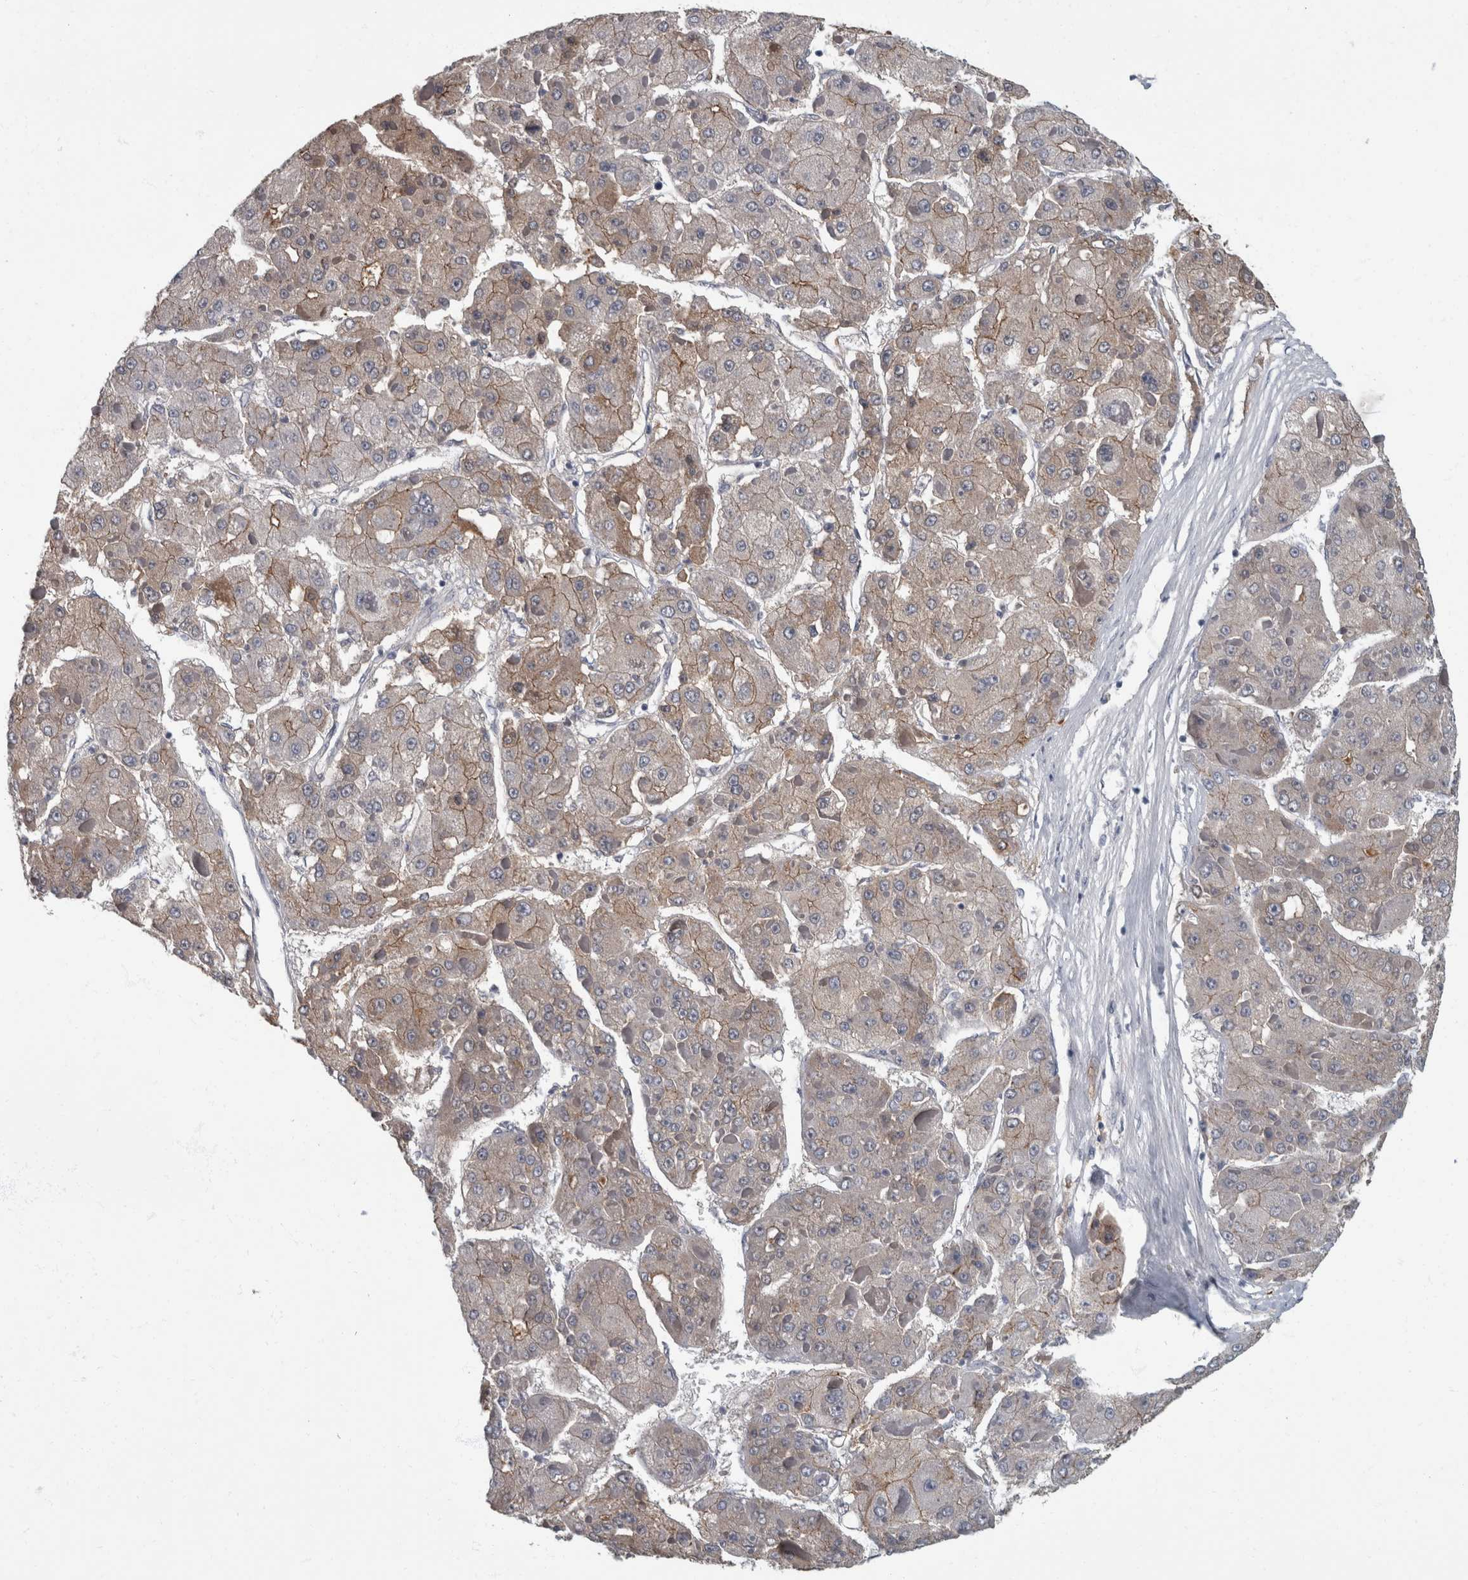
{"staining": {"intensity": "weak", "quantity": "25%-75%", "location": "cytoplasmic/membranous"}, "tissue": "liver cancer", "cell_type": "Tumor cells", "image_type": "cancer", "snomed": [{"axis": "morphology", "description": "Carcinoma, Hepatocellular, NOS"}, {"axis": "topography", "description": "Liver"}], "caption": "This is an image of IHC staining of hepatocellular carcinoma (liver), which shows weak expression in the cytoplasmic/membranous of tumor cells.", "gene": "DSG2", "patient": {"sex": "female", "age": 73}}